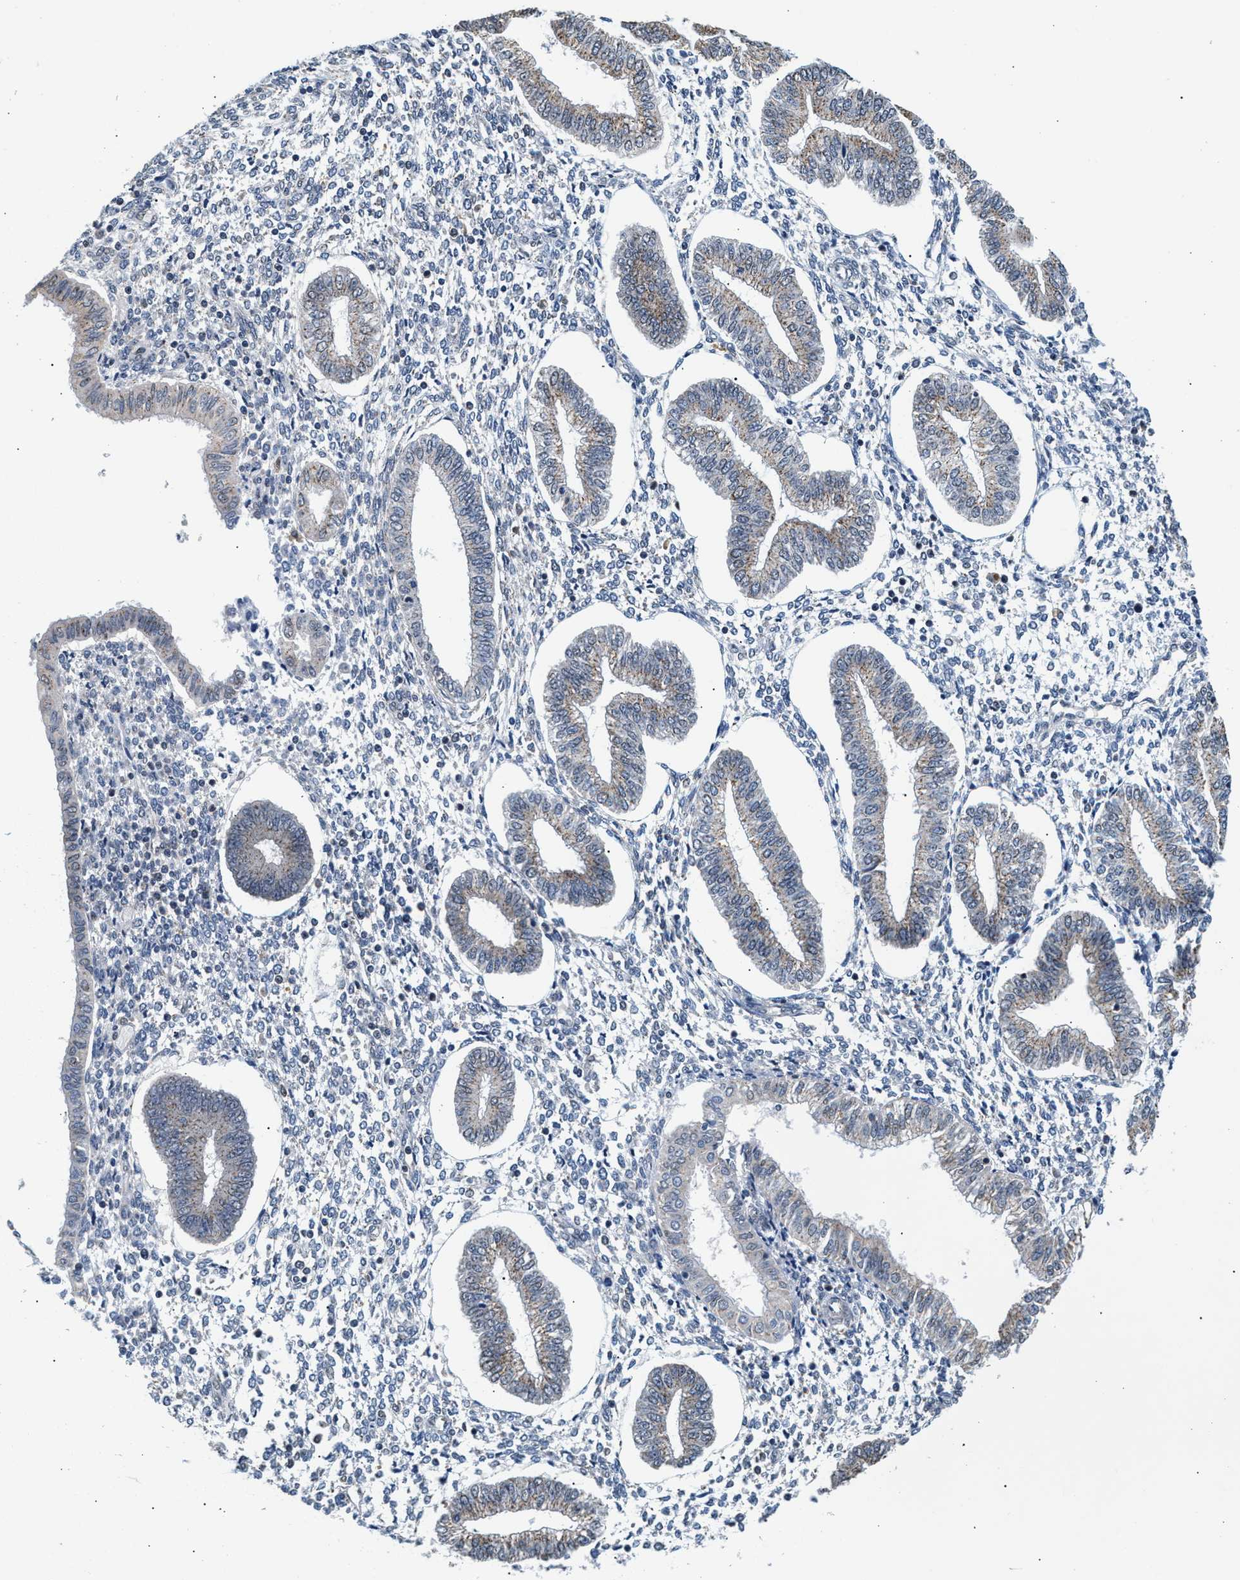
{"staining": {"intensity": "negative", "quantity": "none", "location": "none"}, "tissue": "endometrium", "cell_type": "Cells in endometrial stroma", "image_type": "normal", "snomed": [{"axis": "morphology", "description": "Normal tissue, NOS"}, {"axis": "topography", "description": "Endometrium"}], "caption": "This is an immunohistochemistry (IHC) micrograph of benign human endometrium. There is no staining in cells in endometrial stroma.", "gene": "KCNMB2", "patient": {"sex": "female", "age": 50}}